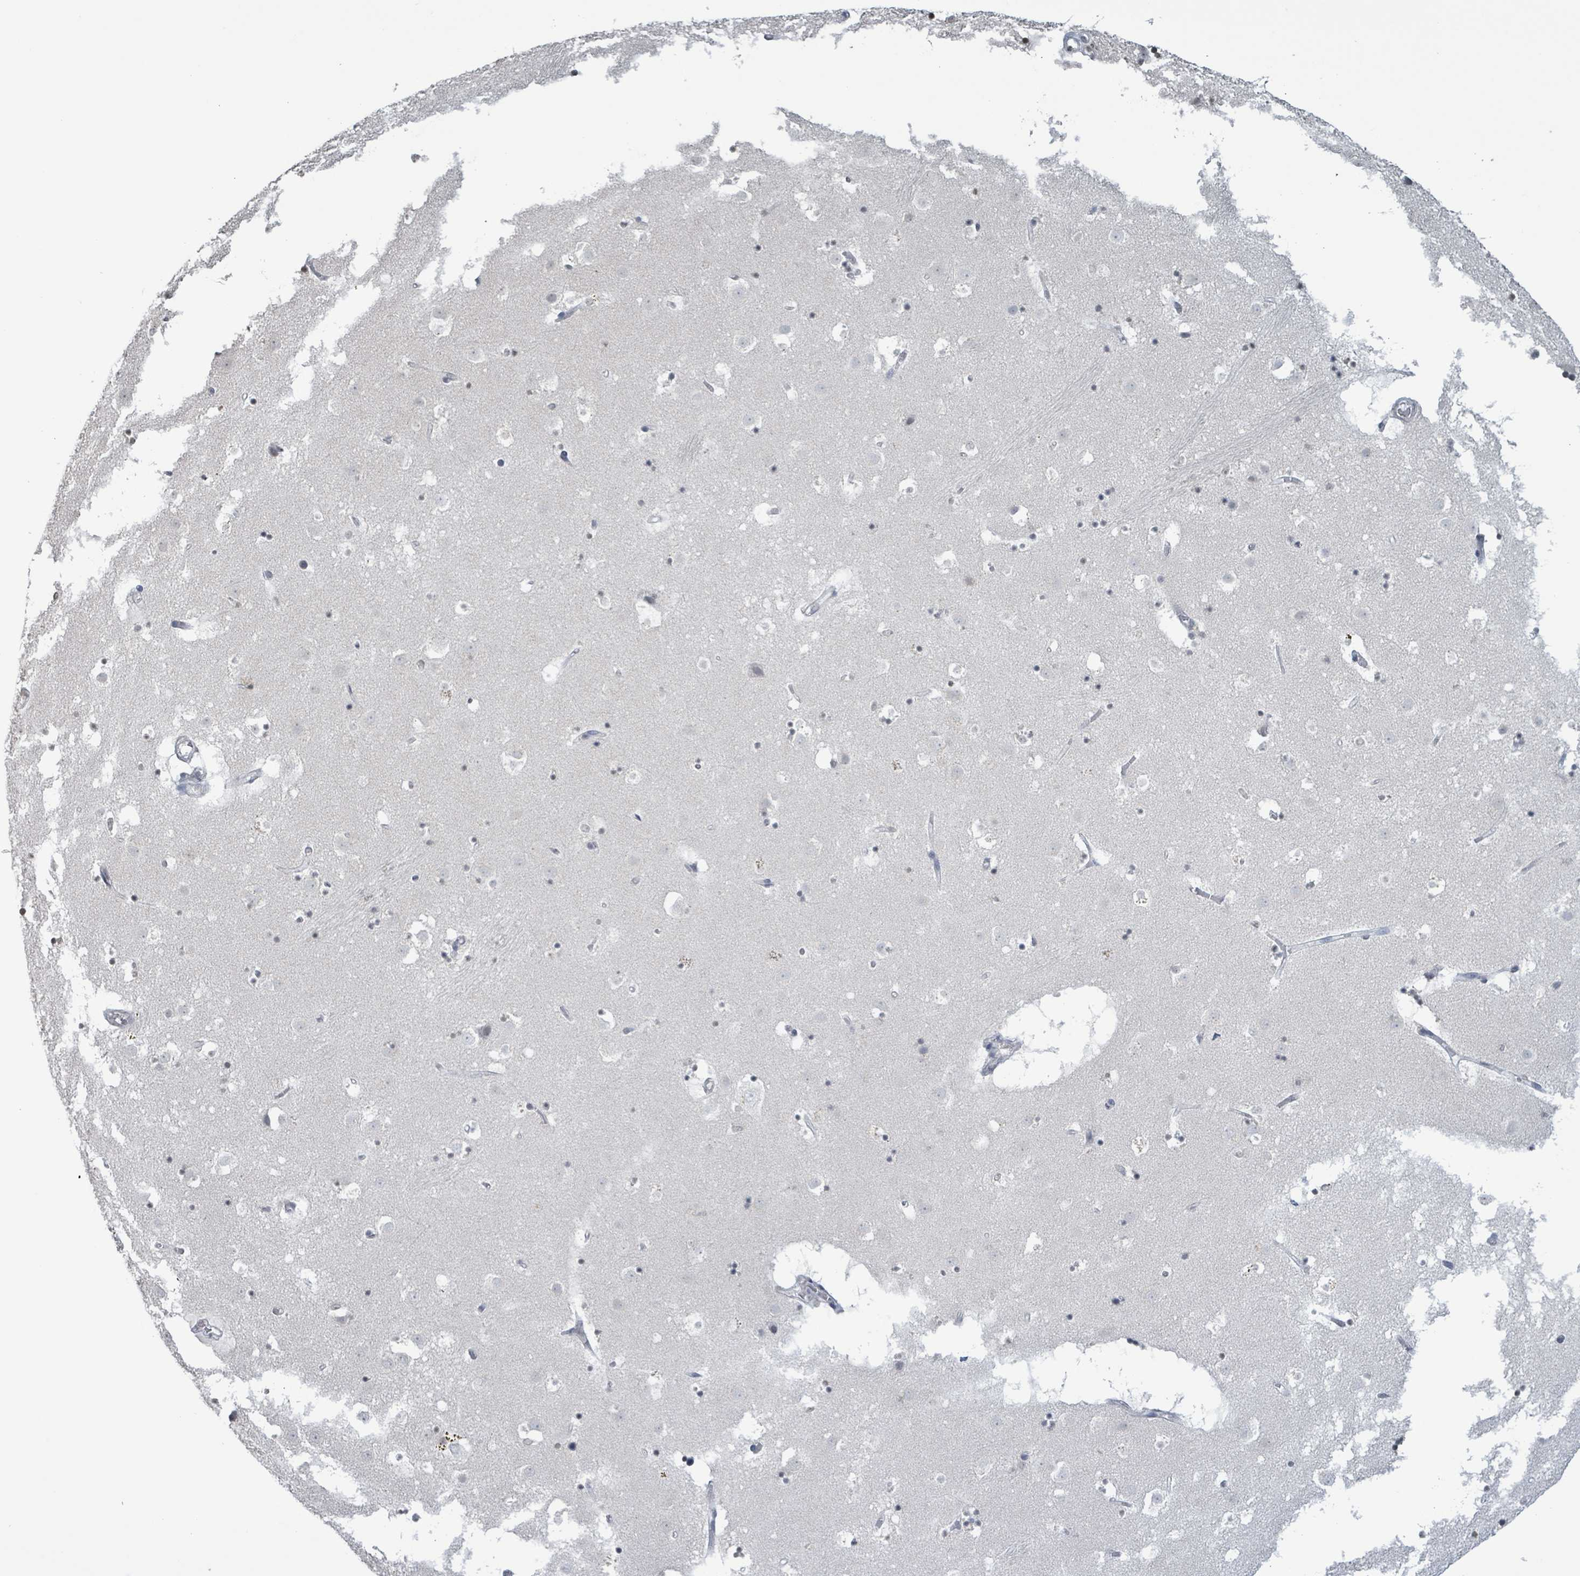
{"staining": {"intensity": "negative", "quantity": "none", "location": "none"}, "tissue": "caudate", "cell_type": "Glial cells", "image_type": "normal", "snomed": [{"axis": "morphology", "description": "Normal tissue, NOS"}, {"axis": "topography", "description": "Lateral ventricle wall"}], "caption": "DAB immunohistochemical staining of unremarkable caudate demonstrates no significant positivity in glial cells.", "gene": "CA9", "patient": {"sex": "male", "age": 58}}